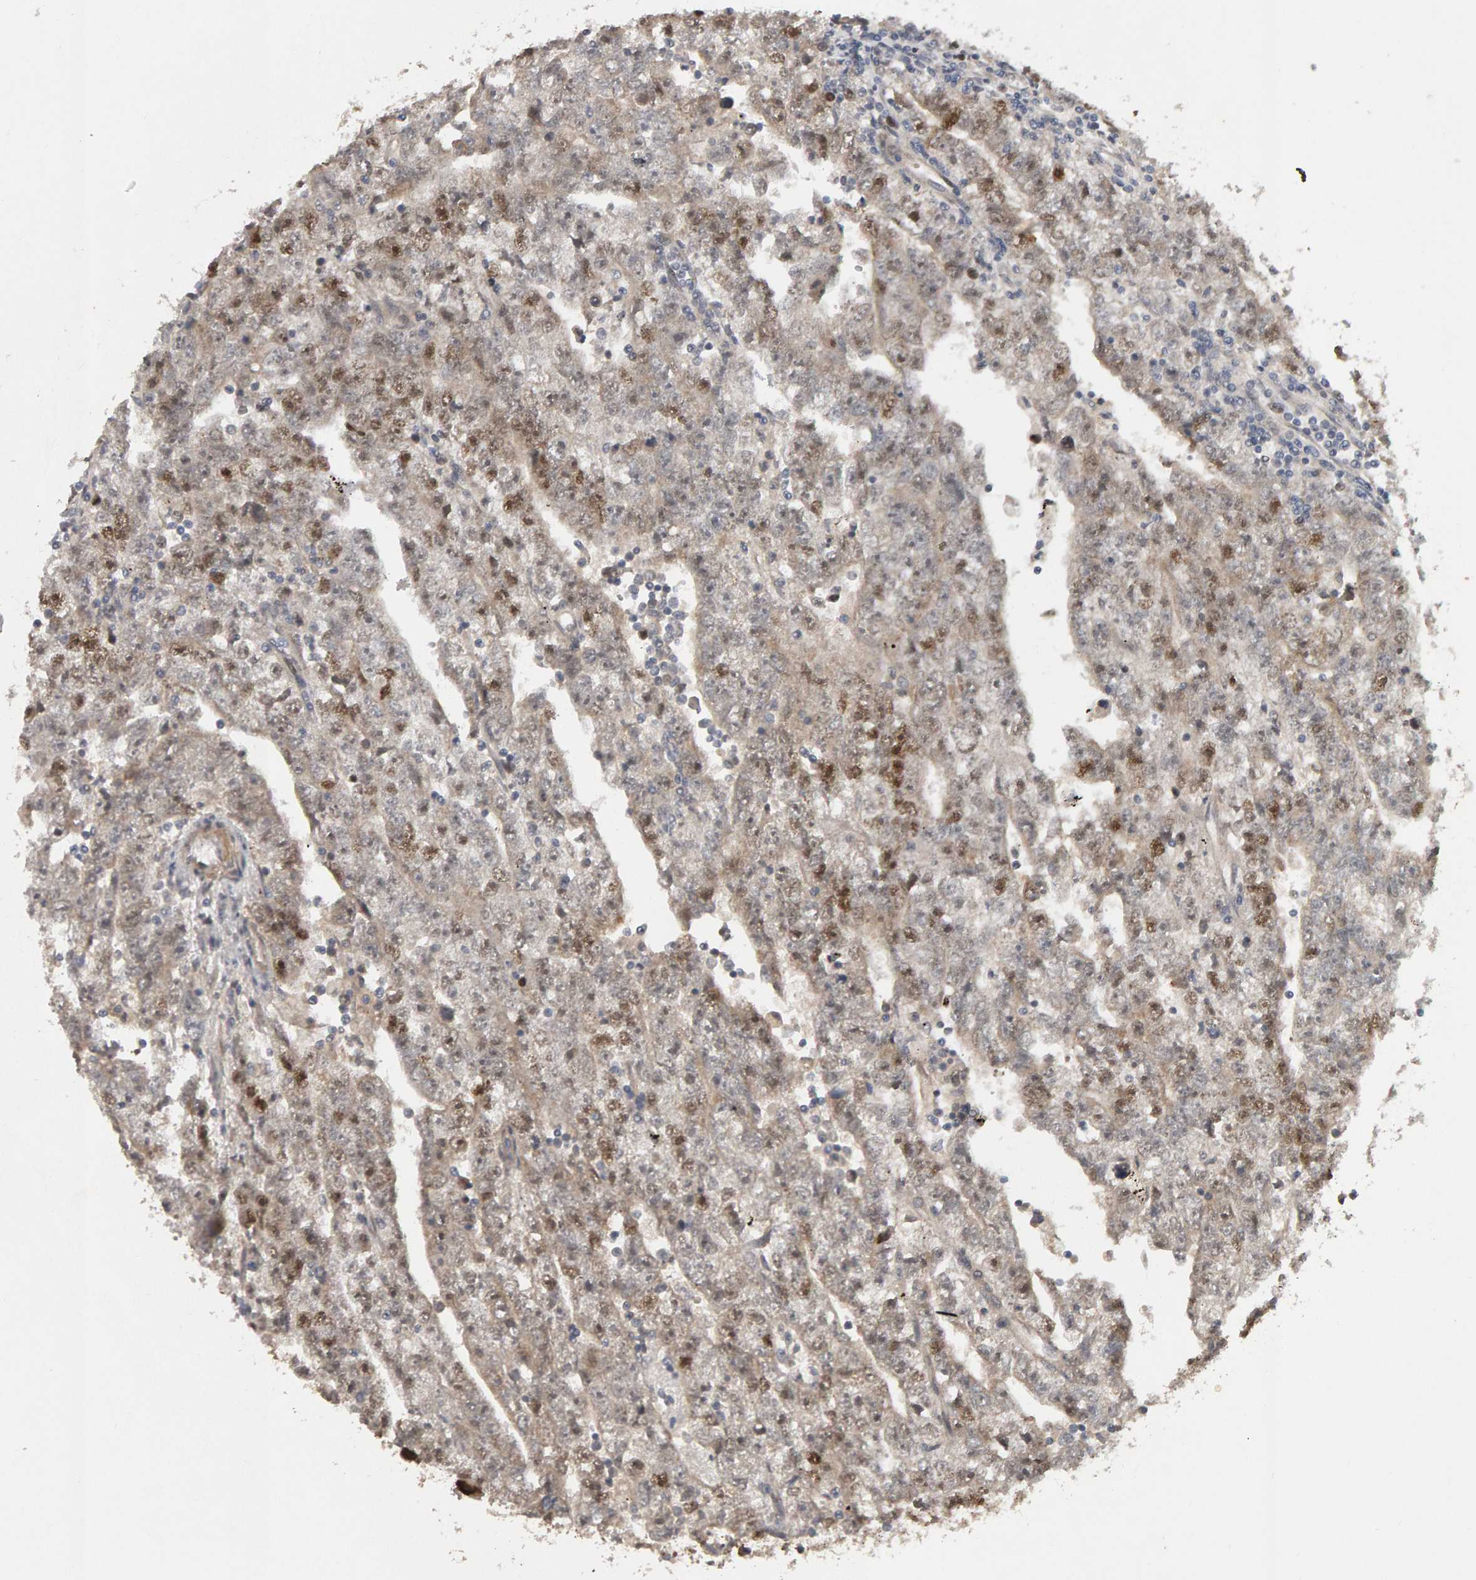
{"staining": {"intensity": "moderate", "quantity": "25%-75%", "location": "nuclear"}, "tissue": "testis cancer", "cell_type": "Tumor cells", "image_type": "cancer", "snomed": [{"axis": "morphology", "description": "Carcinoma, Embryonal, NOS"}, {"axis": "topography", "description": "Testis"}], "caption": "Immunohistochemical staining of testis embryonal carcinoma exhibits medium levels of moderate nuclear protein staining in about 25%-75% of tumor cells.", "gene": "CDCA5", "patient": {"sex": "male", "age": 25}}